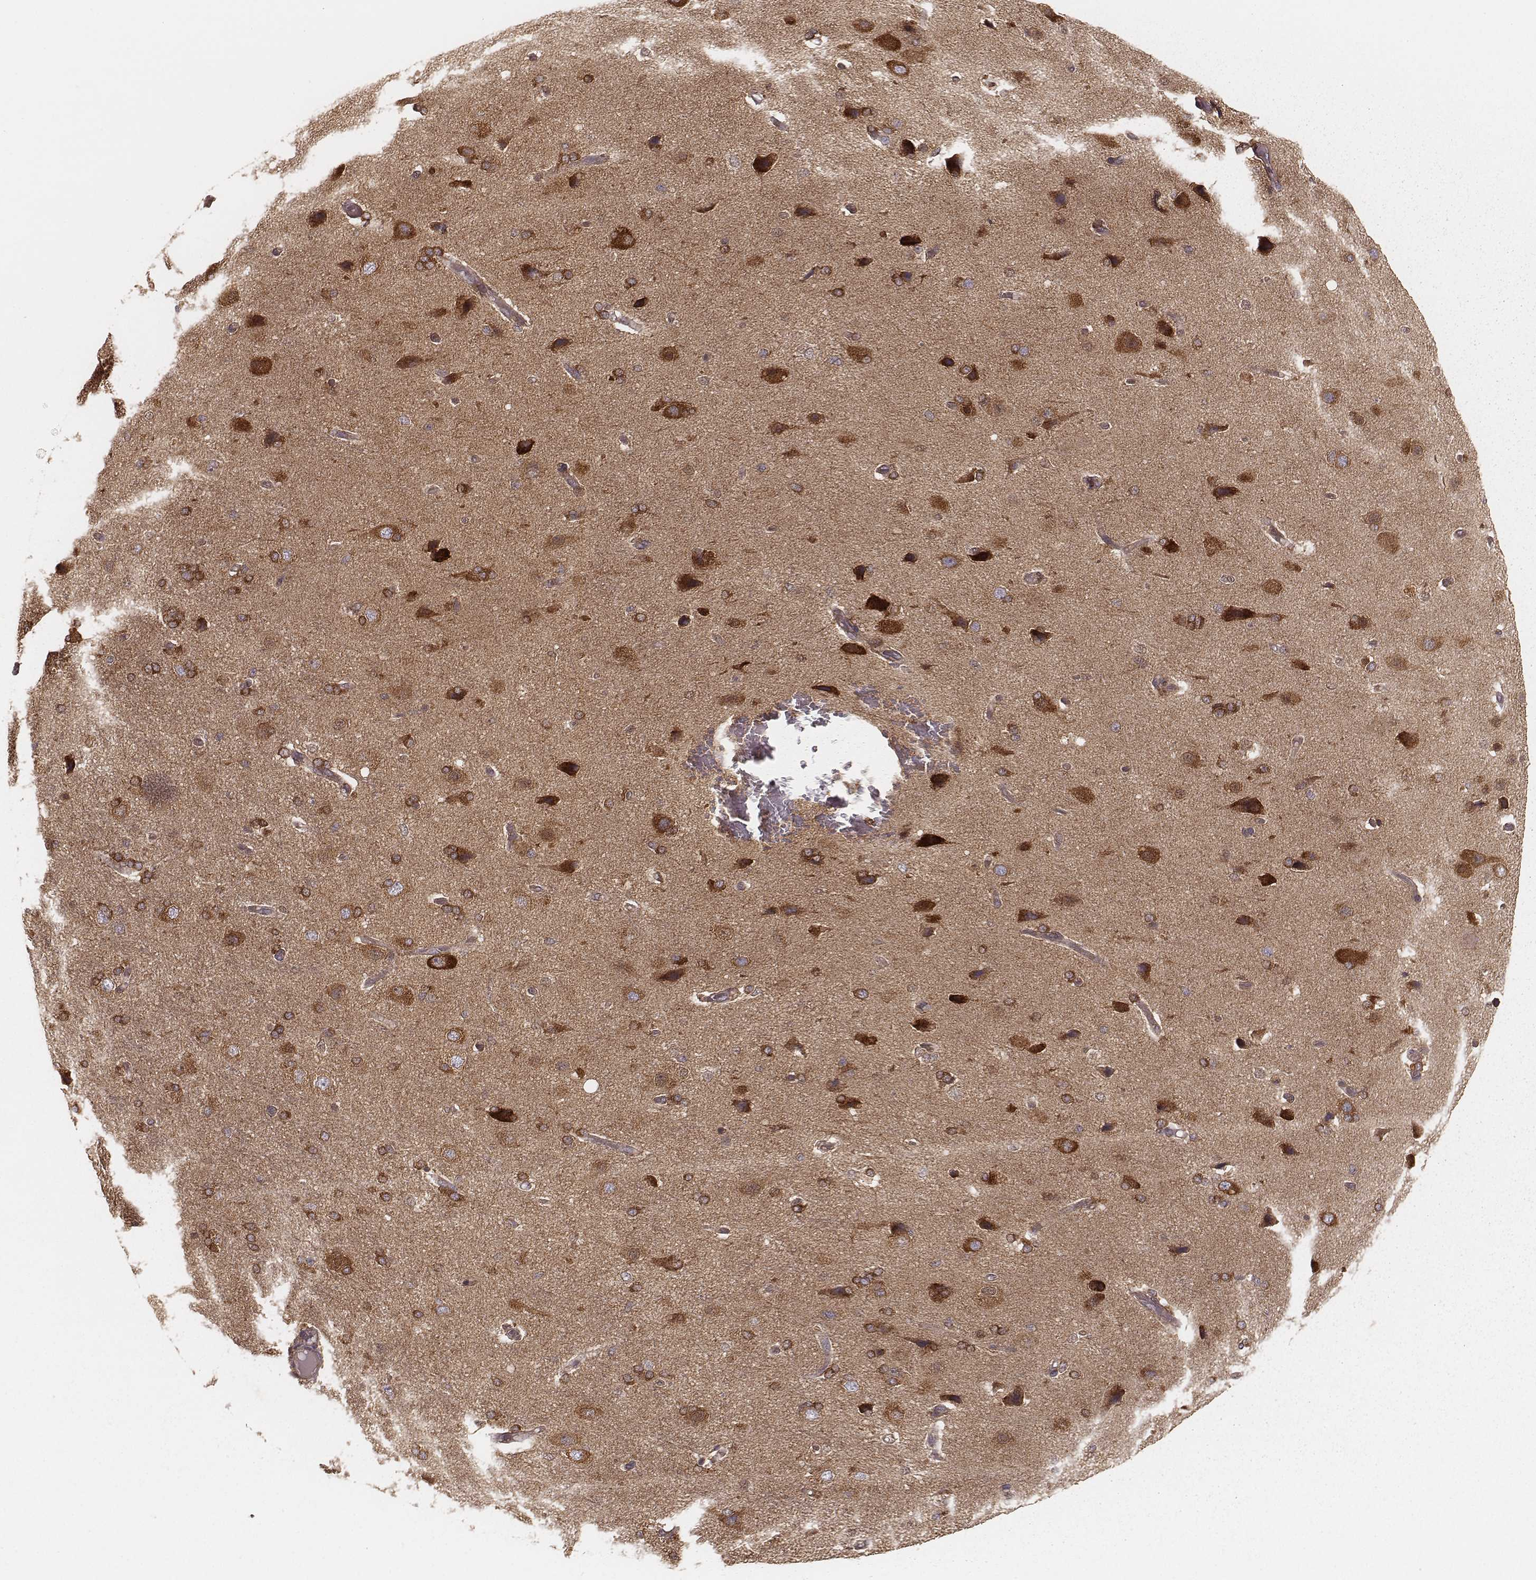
{"staining": {"intensity": "negative", "quantity": "none", "location": "none"}, "tissue": "cerebral cortex", "cell_type": "Endothelial cells", "image_type": "normal", "snomed": [{"axis": "morphology", "description": "Normal tissue, NOS"}, {"axis": "morphology", "description": "Glioma, malignant, High grade"}, {"axis": "topography", "description": "Cerebral cortex"}], "caption": "Image shows no significant protein staining in endothelial cells of unremarkable cerebral cortex. The staining was performed using DAB (3,3'-diaminobenzidine) to visualize the protein expression in brown, while the nuclei were stained in blue with hematoxylin (Magnification: 20x).", "gene": "CARS1", "patient": {"sex": "male", "age": 77}}